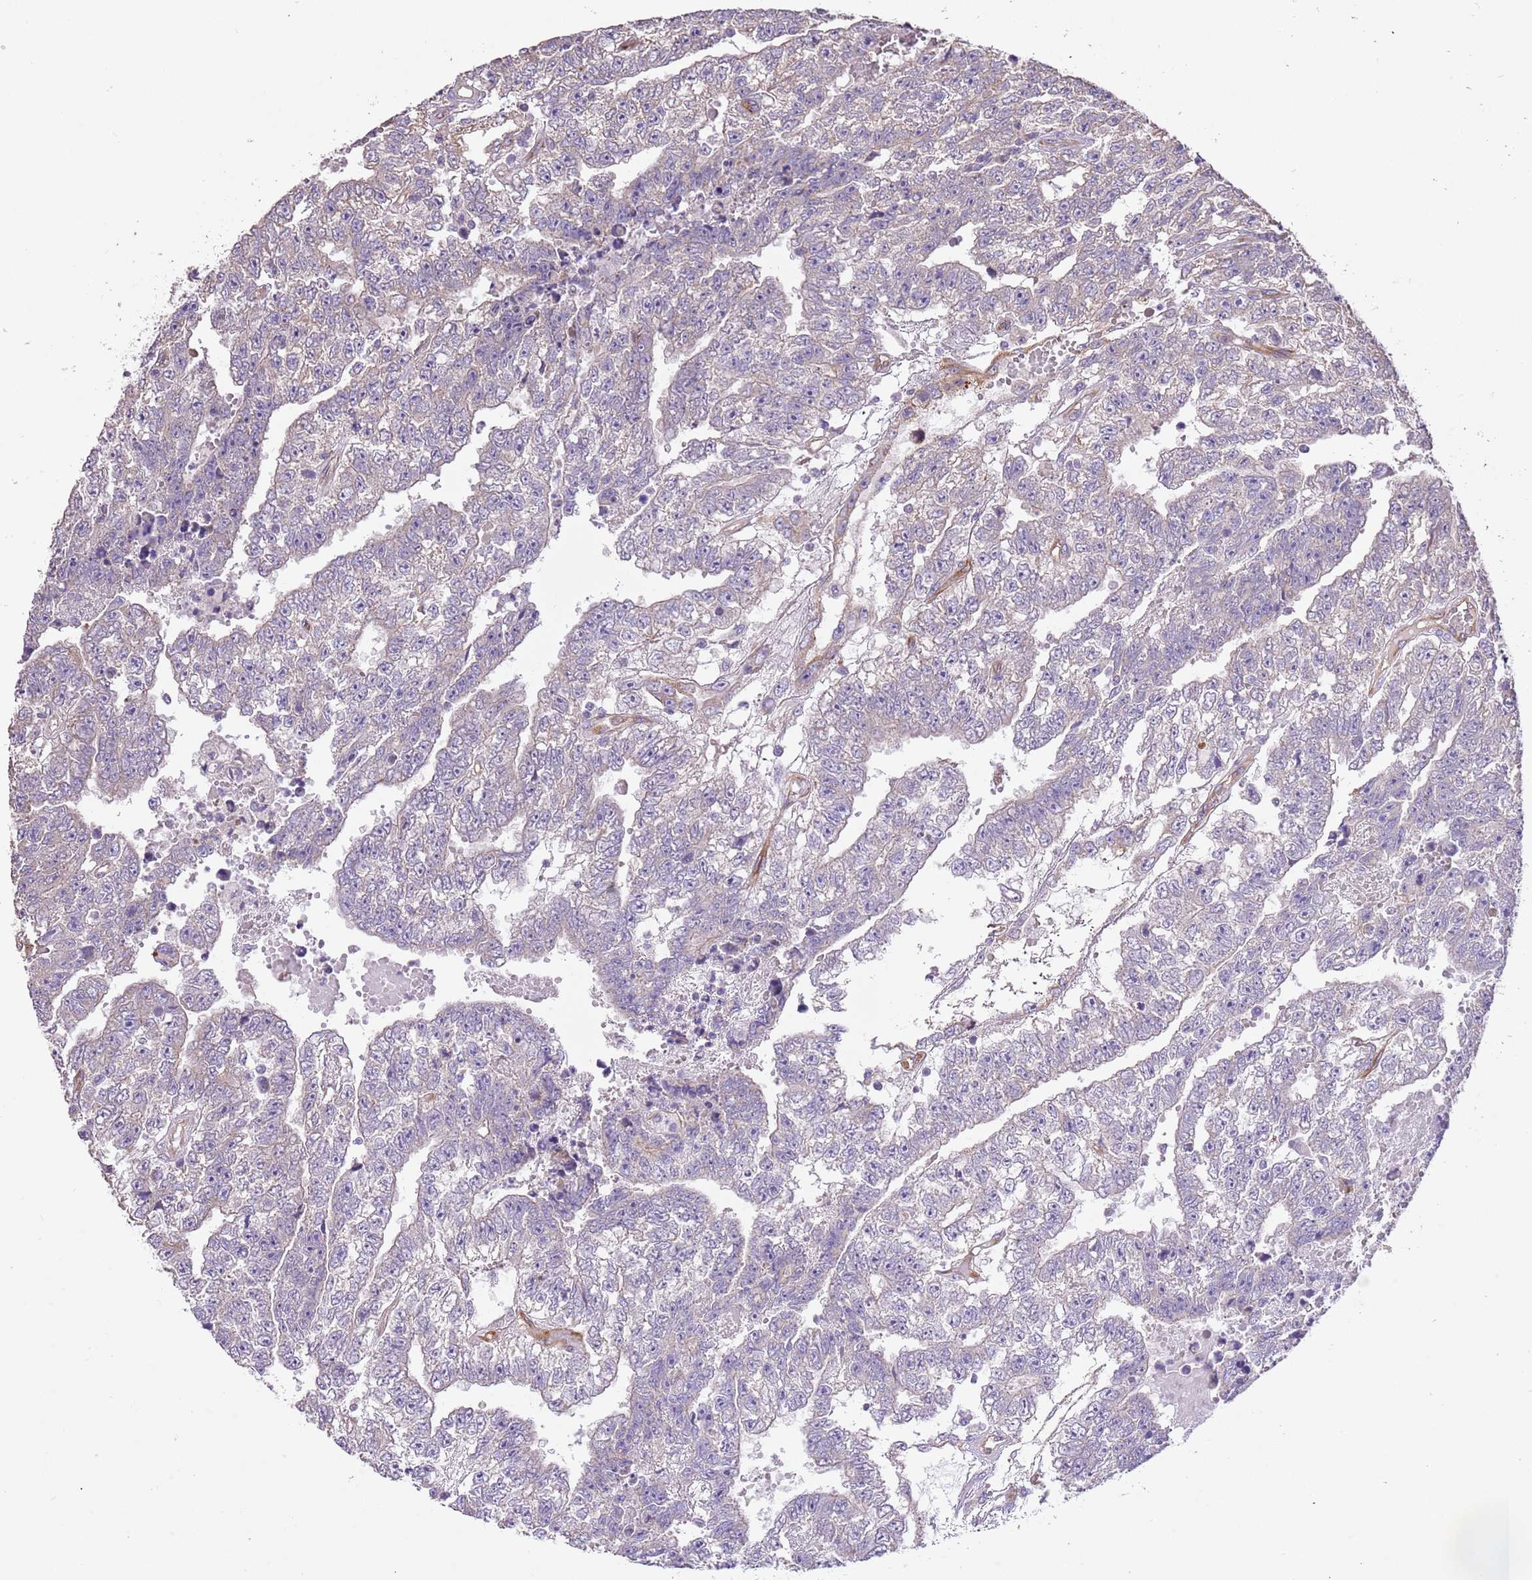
{"staining": {"intensity": "negative", "quantity": "none", "location": "none"}, "tissue": "testis cancer", "cell_type": "Tumor cells", "image_type": "cancer", "snomed": [{"axis": "morphology", "description": "Carcinoma, Embryonal, NOS"}, {"axis": "topography", "description": "Testis"}], "caption": "Protein analysis of testis embryonal carcinoma displays no significant positivity in tumor cells. (Brightfield microscopy of DAB (3,3'-diaminobenzidine) immunohistochemistry (IHC) at high magnification).", "gene": "DOCK9", "patient": {"sex": "male", "age": 25}}